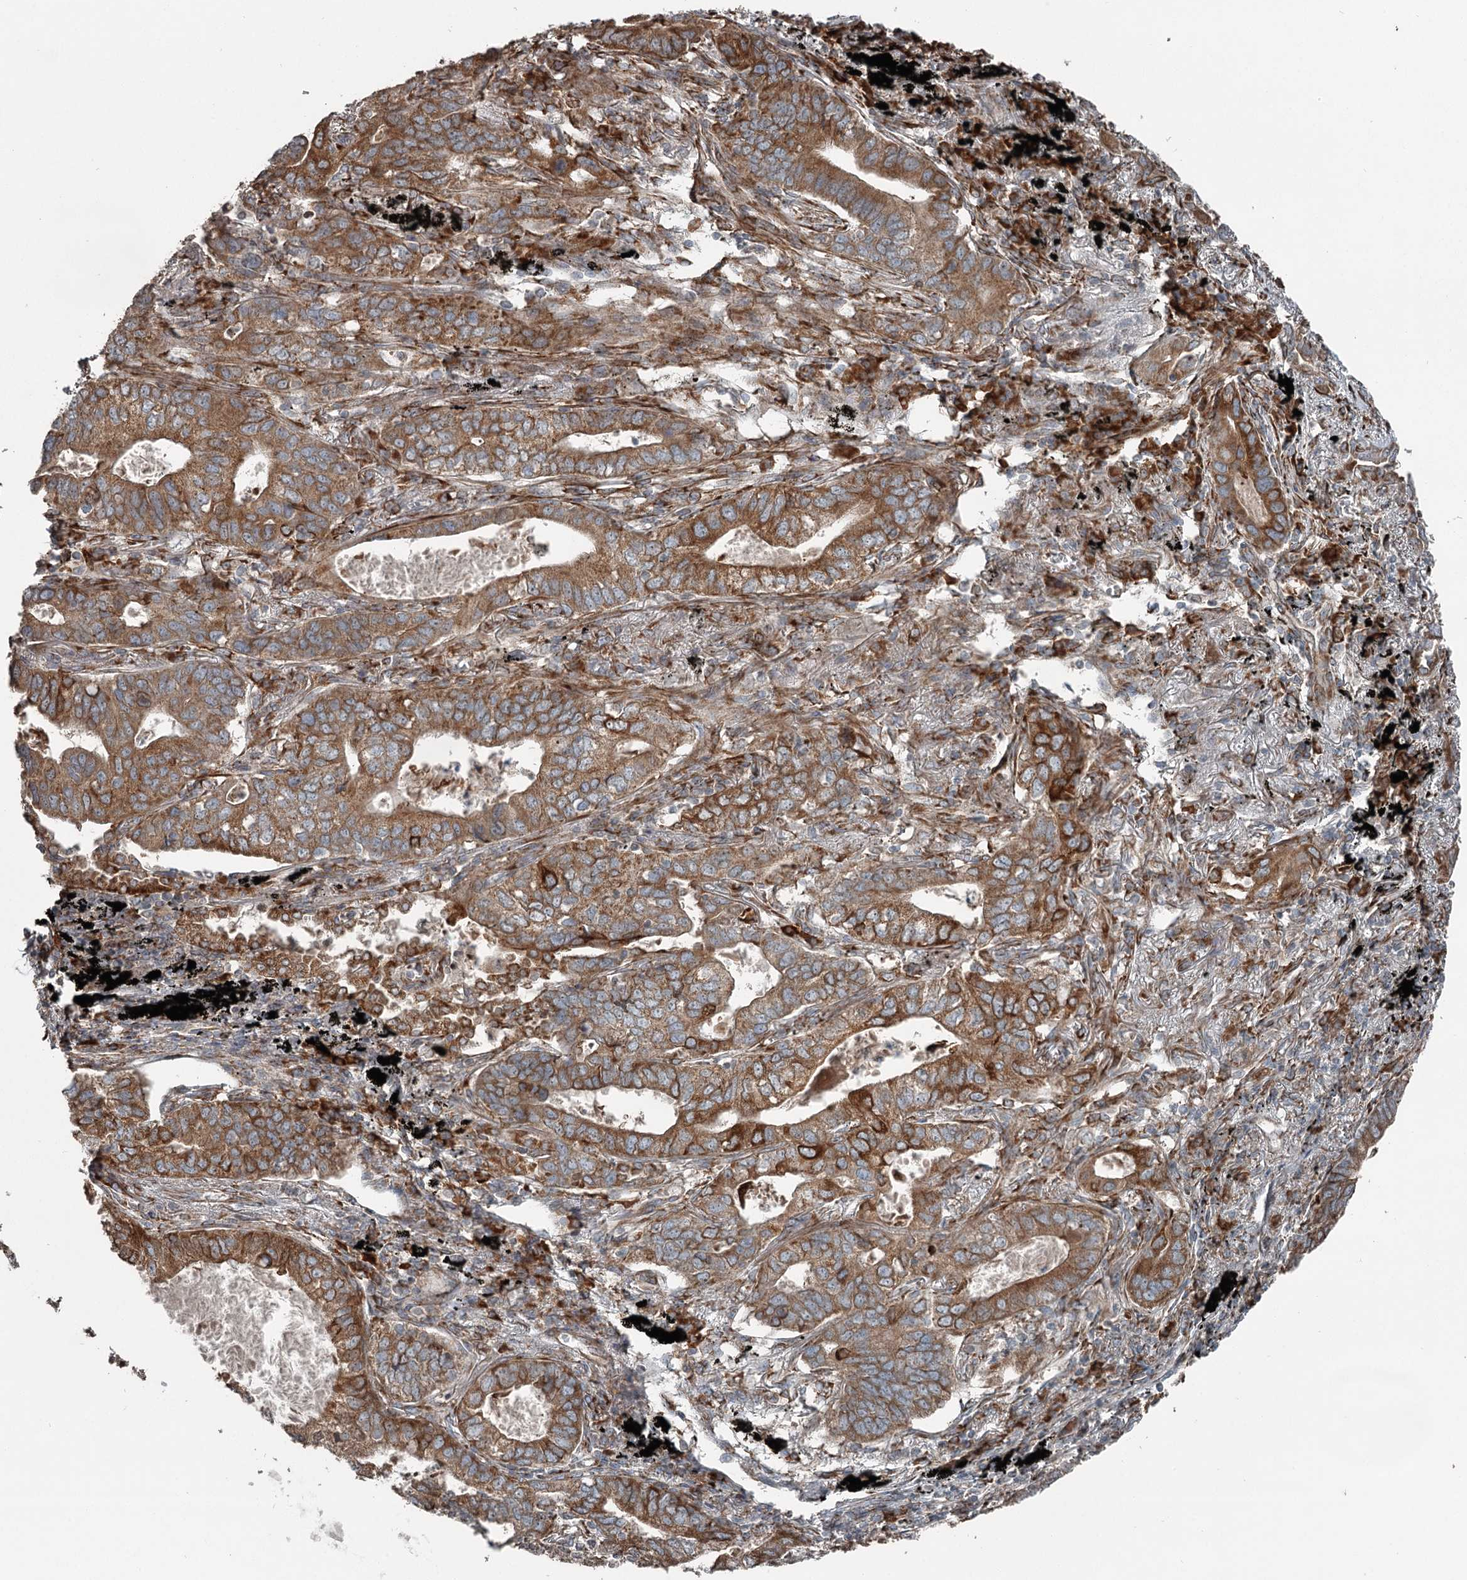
{"staining": {"intensity": "moderate", "quantity": ">75%", "location": "cytoplasmic/membranous"}, "tissue": "lung cancer", "cell_type": "Tumor cells", "image_type": "cancer", "snomed": [{"axis": "morphology", "description": "Adenocarcinoma, NOS"}, {"axis": "topography", "description": "Lung"}], "caption": "A photomicrograph showing moderate cytoplasmic/membranous staining in approximately >75% of tumor cells in adenocarcinoma (lung), as visualized by brown immunohistochemical staining.", "gene": "RASSF8", "patient": {"sex": "male", "age": 67}}